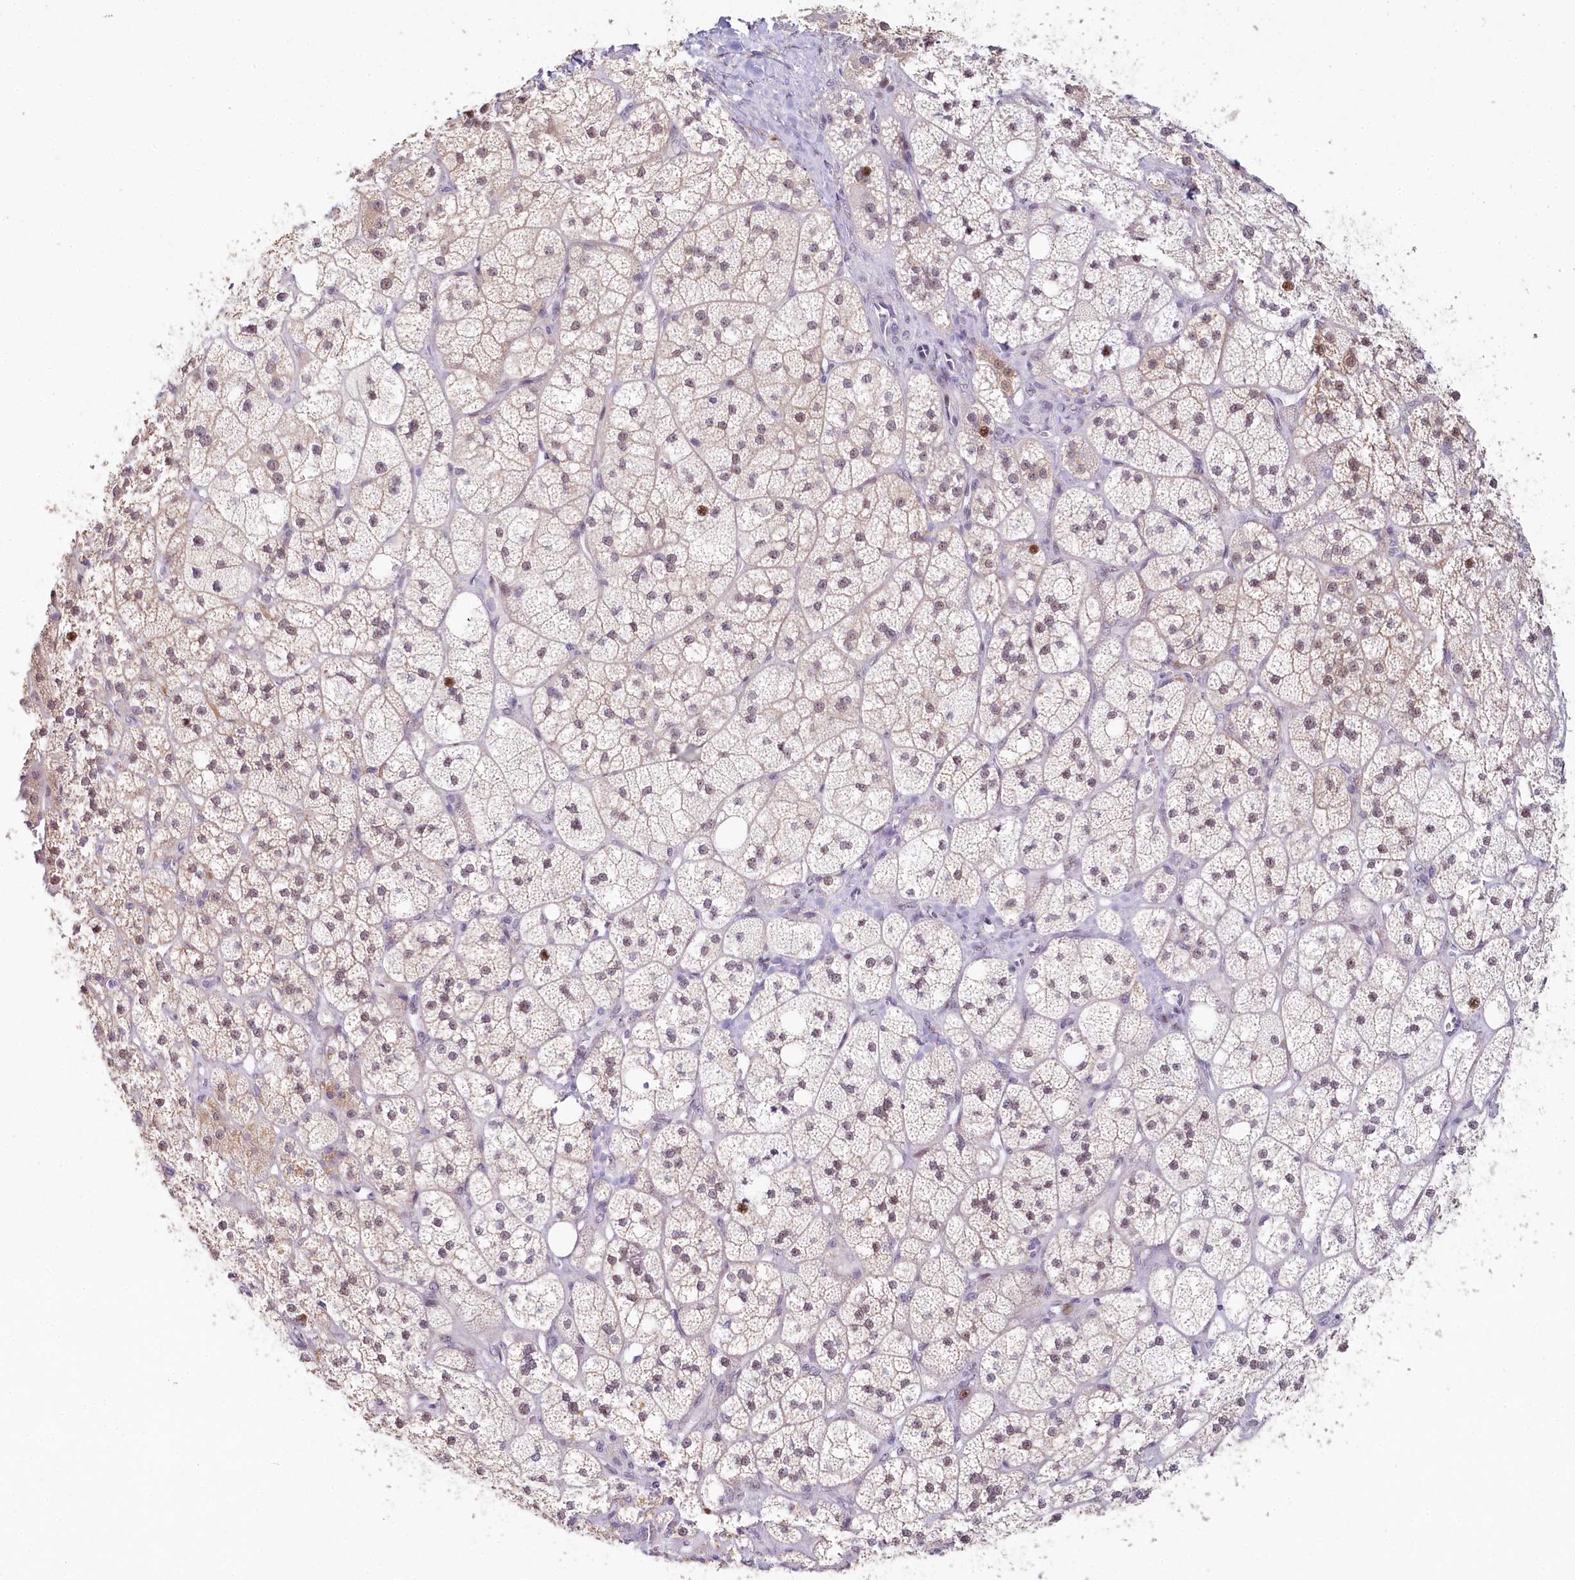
{"staining": {"intensity": "moderate", "quantity": "25%-75%", "location": "cytoplasmic/membranous,nuclear"}, "tissue": "adrenal gland", "cell_type": "Glandular cells", "image_type": "normal", "snomed": [{"axis": "morphology", "description": "Normal tissue, NOS"}, {"axis": "topography", "description": "Adrenal gland"}], "caption": "Immunohistochemistry photomicrograph of normal adrenal gland stained for a protein (brown), which exhibits medium levels of moderate cytoplasmic/membranous,nuclear staining in about 25%-75% of glandular cells.", "gene": "HPD", "patient": {"sex": "male", "age": 61}}